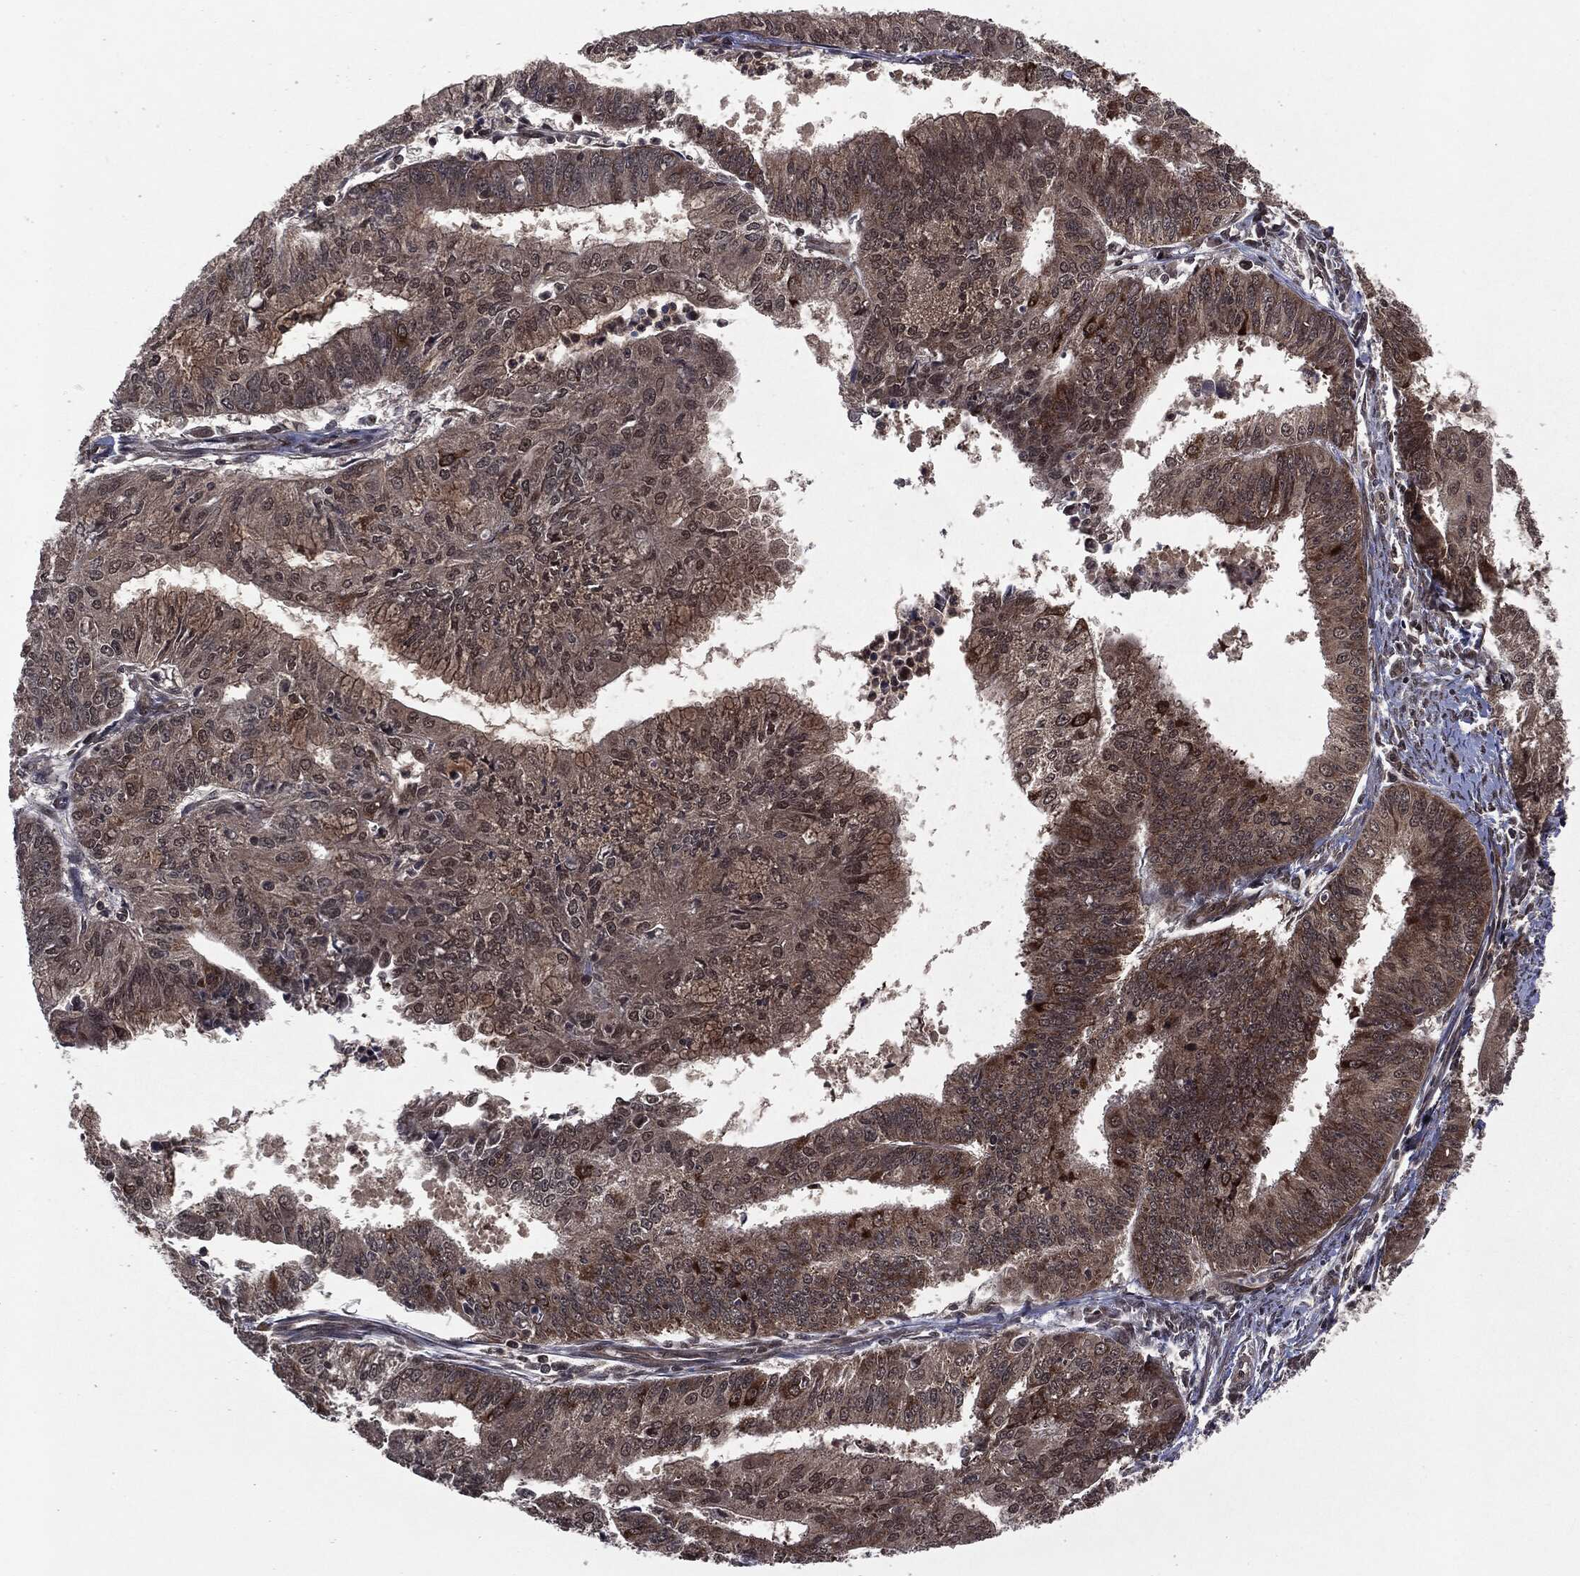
{"staining": {"intensity": "moderate", "quantity": "25%-75%", "location": "cytoplasmic/membranous"}, "tissue": "endometrial cancer", "cell_type": "Tumor cells", "image_type": "cancer", "snomed": [{"axis": "morphology", "description": "Adenocarcinoma, NOS"}, {"axis": "topography", "description": "Endometrium"}], "caption": "Immunohistochemical staining of human endometrial cancer (adenocarcinoma) reveals medium levels of moderate cytoplasmic/membranous protein expression in about 25%-75% of tumor cells. Using DAB (brown) and hematoxylin (blue) stains, captured at high magnification using brightfield microscopy.", "gene": "STAU2", "patient": {"sex": "female", "age": 61}}